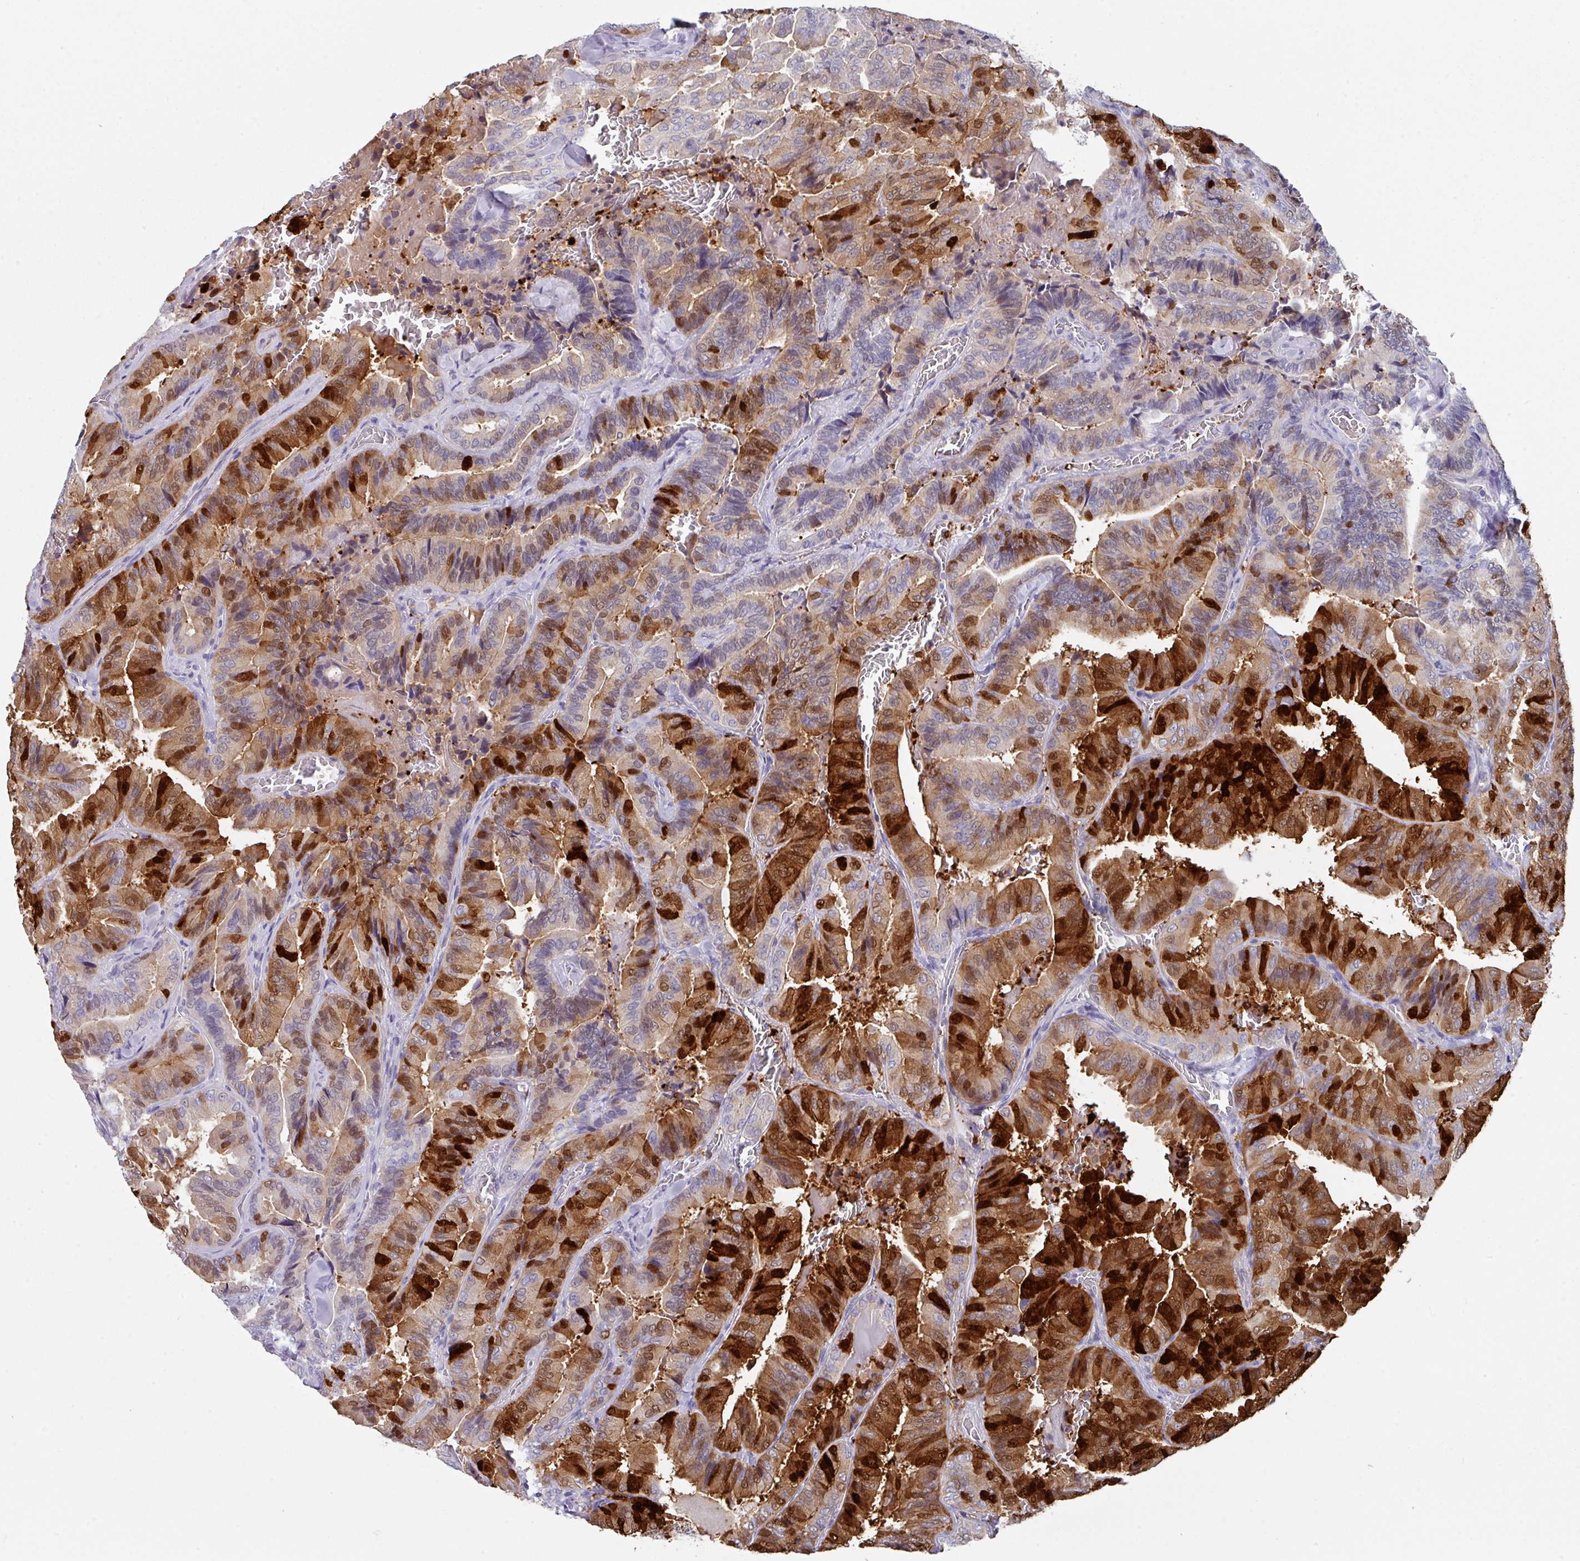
{"staining": {"intensity": "strong", "quantity": "25%-75%", "location": "cytoplasmic/membranous,nuclear"}, "tissue": "thyroid cancer", "cell_type": "Tumor cells", "image_type": "cancer", "snomed": [{"axis": "morphology", "description": "Papillary adenocarcinoma, NOS"}, {"axis": "topography", "description": "Thyroid gland"}], "caption": "This micrograph displays immunohistochemistry staining of thyroid cancer (papillary adenocarcinoma), with high strong cytoplasmic/membranous and nuclear positivity in about 25%-75% of tumor cells.", "gene": "DEFB115", "patient": {"sex": "male", "age": 61}}